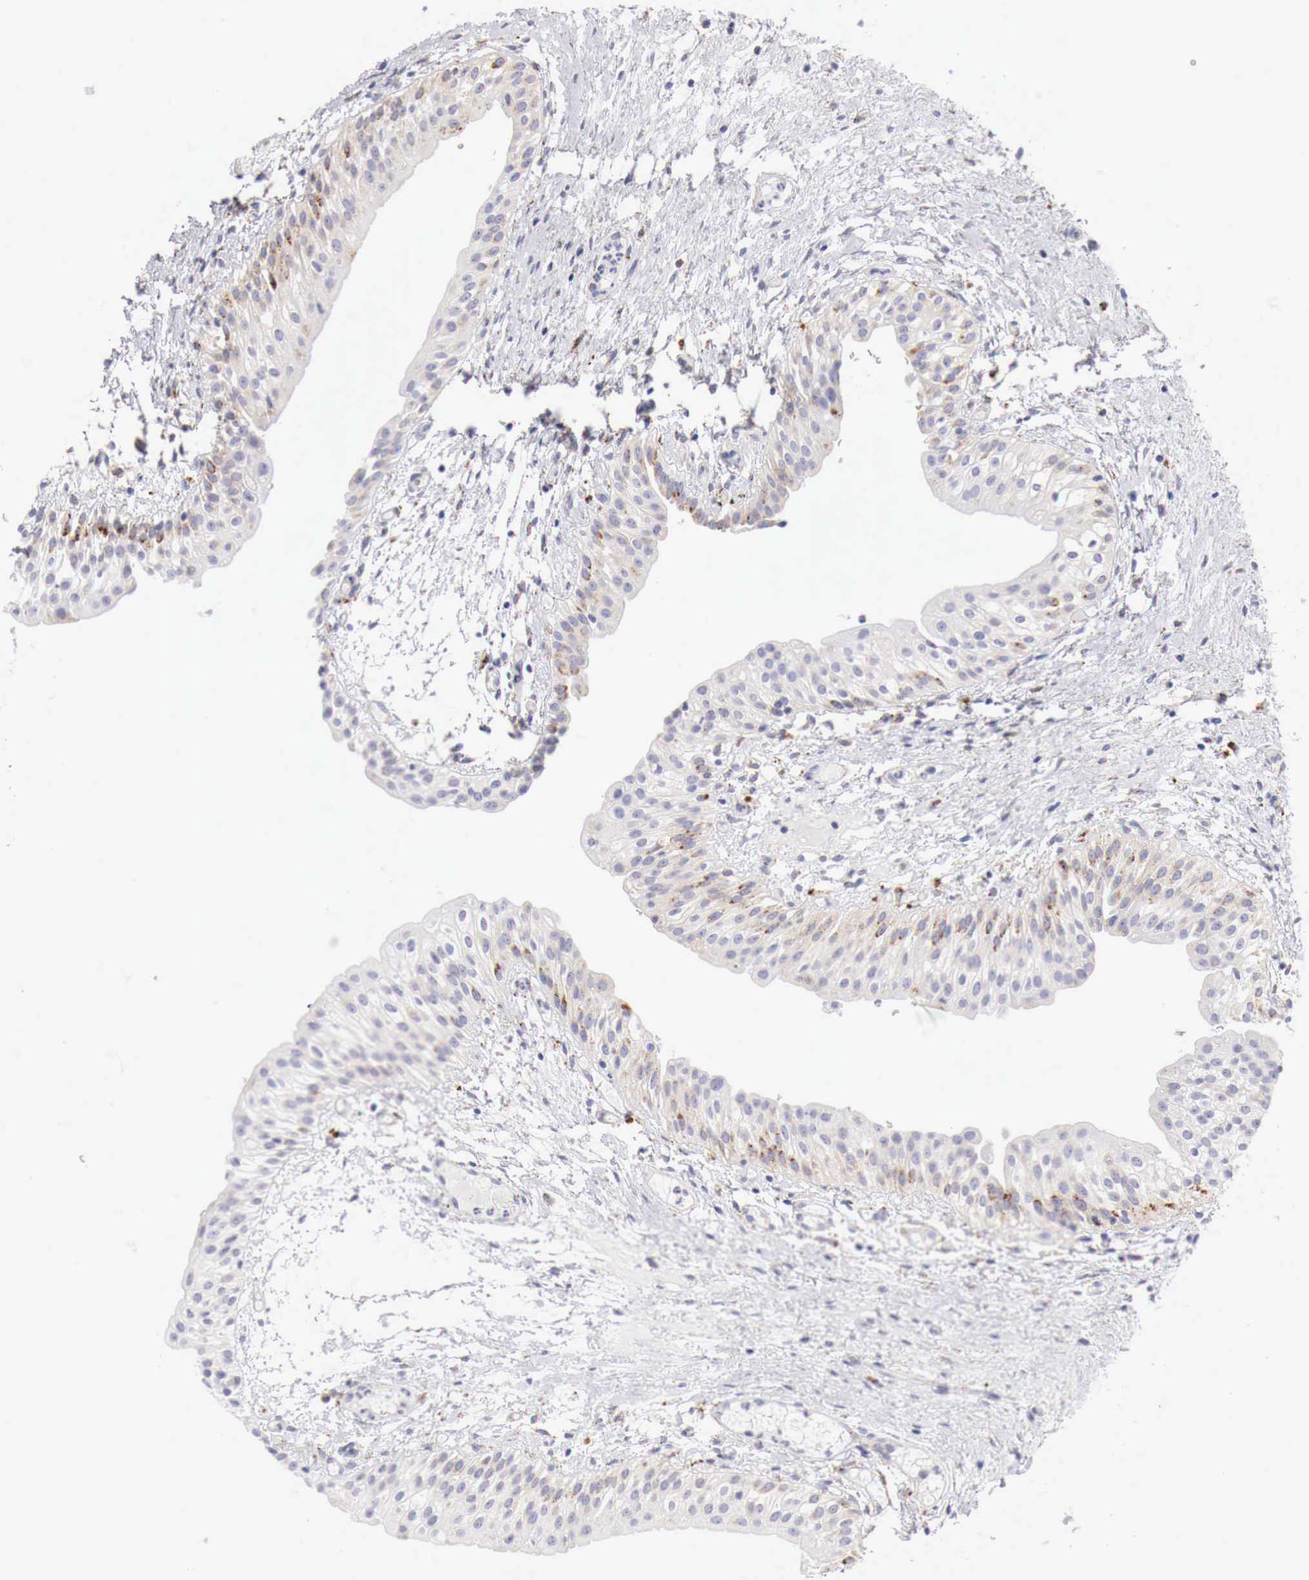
{"staining": {"intensity": "weak", "quantity": "<25%", "location": "cytoplasmic/membranous"}, "tissue": "urinary bladder", "cell_type": "Urothelial cells", "image_type": "normal", "snomed": [{"axis": "morphology", "description": "Normal tissue, NOS"}, {"axis": "topography", "description": "Urinary bladder"}], "caption": "Protein analysis of unremarkable urinary bladder reveals no significant staining in urothelial cells. (Stains: DAB (3,3'-diaminobenzidine) immunohistochemistry (IHC) with hematoxylin counter stain, Microscopy: brightfield microscopy at high magnification).", "gene": "GLA", "patient": {"sex": "male", "age": 48}}